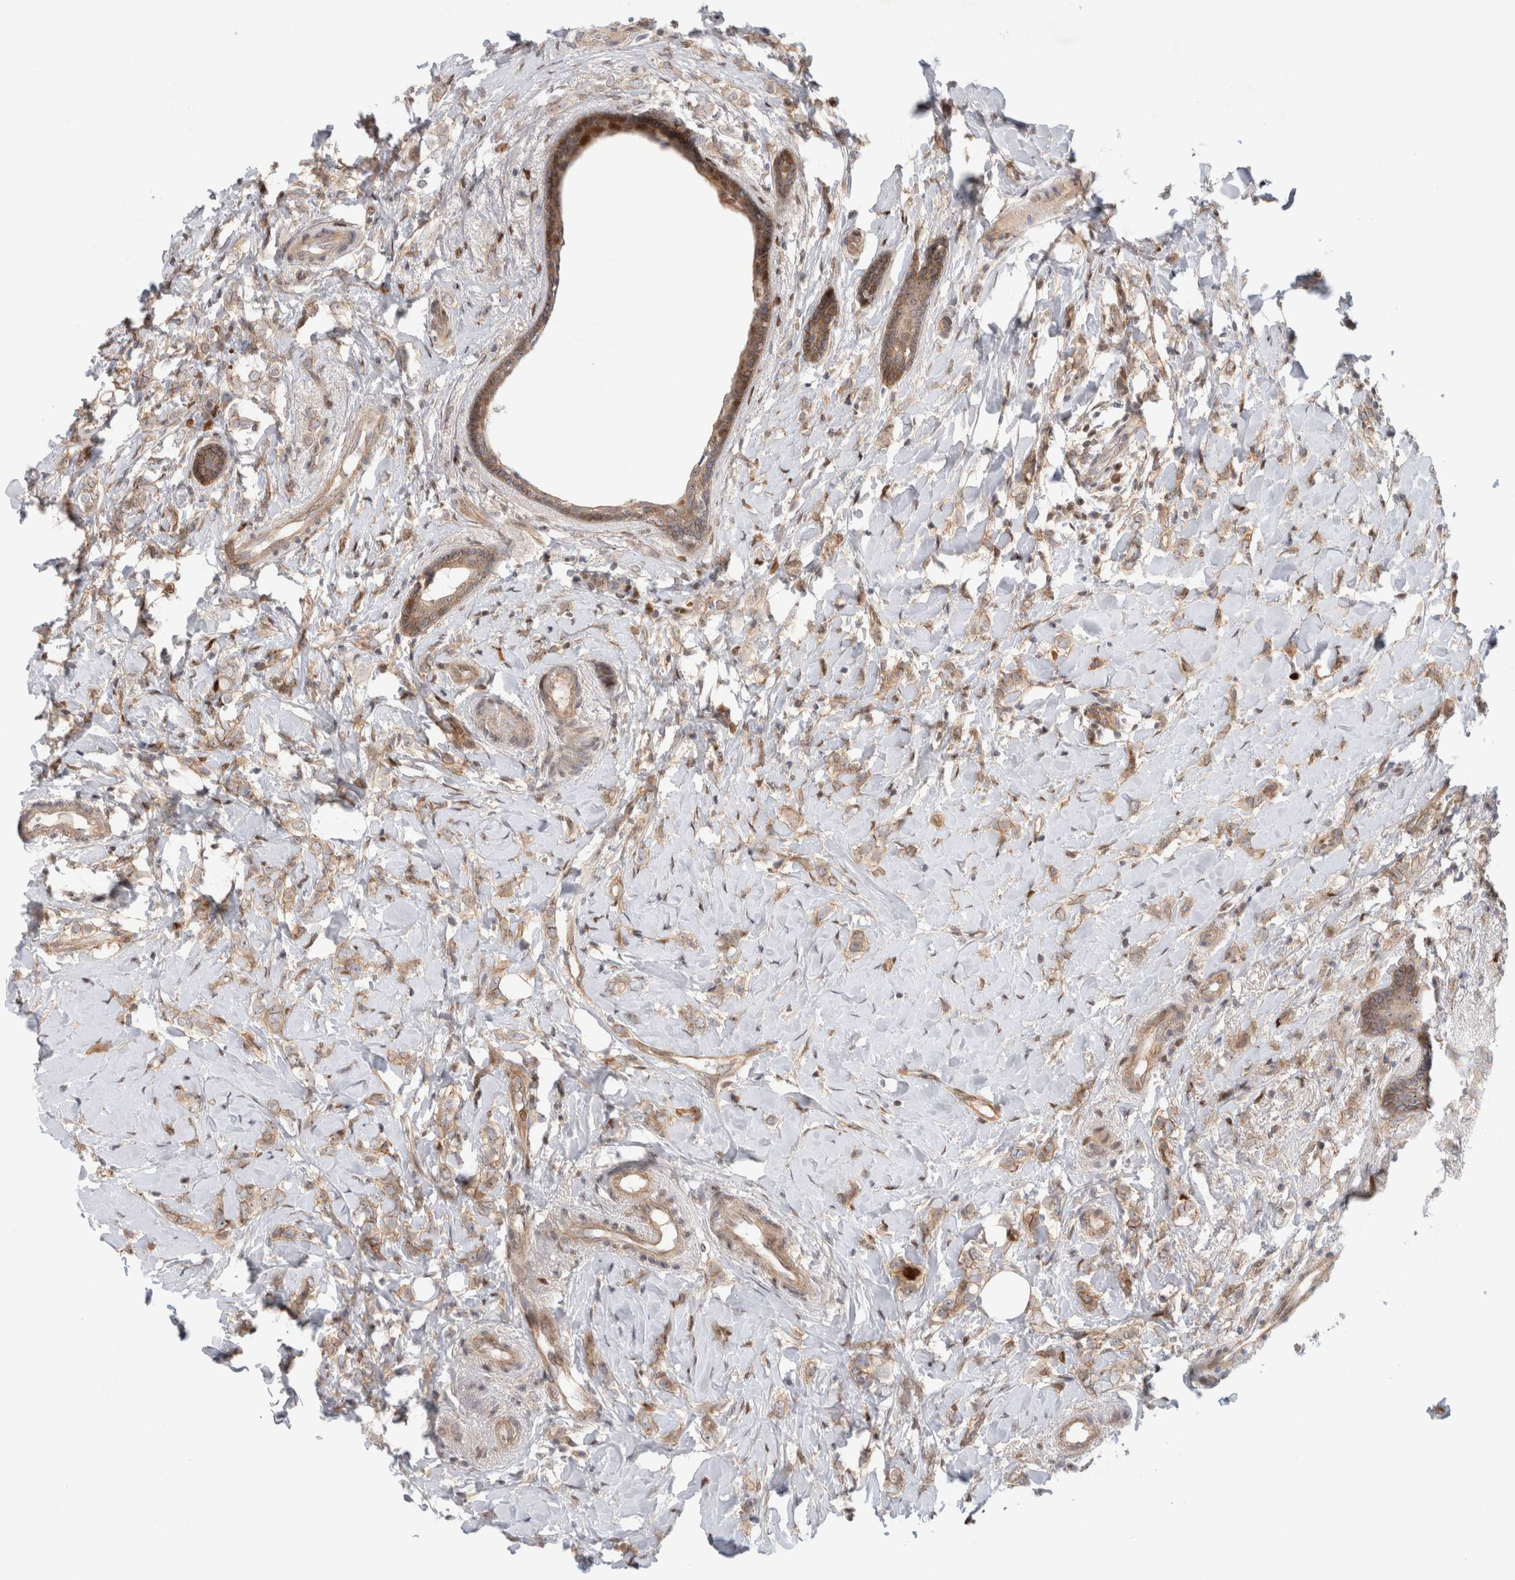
{"staining": {"intensity": "weak", "quantity": ">75%", "location": "cytoplasmic/membranous"}, "tissue": "breast cancer", "cell_type": "Tumor cells", "image_type": "cancer", "snomed": [{"axis": "morphology", "description": "Normal tissue, NOS"}, {"axis": "morphology", "description": "Lobular carcinoma"}, {"axis": "topography", "description": "Breast"}], "caption": "A photomicrograph of breast cancer (lobular carcinoma) stained for a protein shows weak cytoplasmic/membranous brown staining in tumor cells.", "gene": "TCF4", "patient": {"sex": "female", "age": 47}}